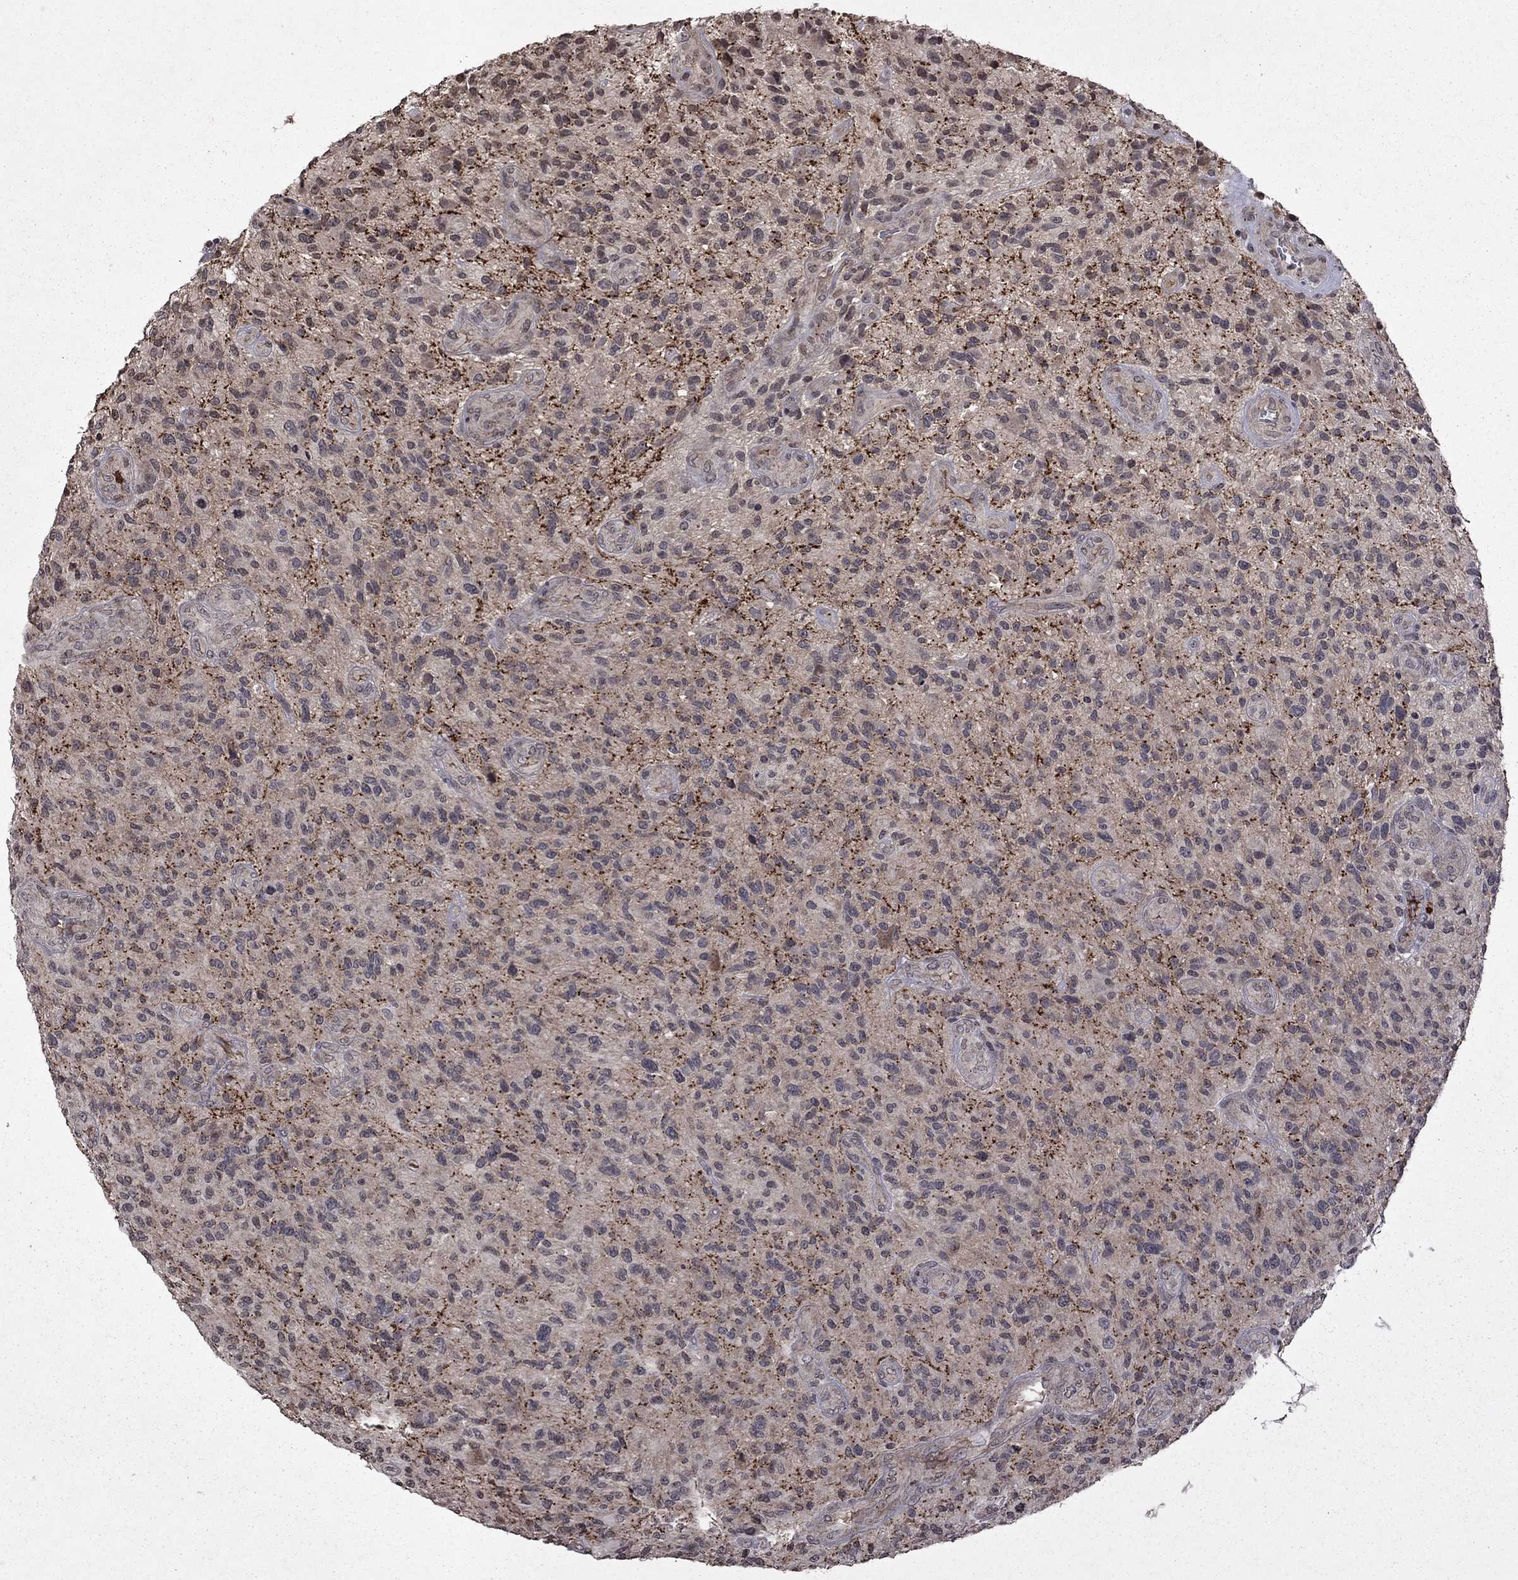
{"staining": {"intensity": "negative", "quantity": "none", "location": "none"}, "tissue": "glioma", "cell_type": "Tumor cells", "image_type": "cancer", "snomed": [{"axis": "morphology", "description": "Glioma, malignant, High grade"}, {"axis": "topography", "description": "Brain"}], "caption": "Tumor cells show no significant protein positivity in malignant glioma (high-grade).", "gene": "NLGN1", "patient": {"sex": "male", "age": 47}}